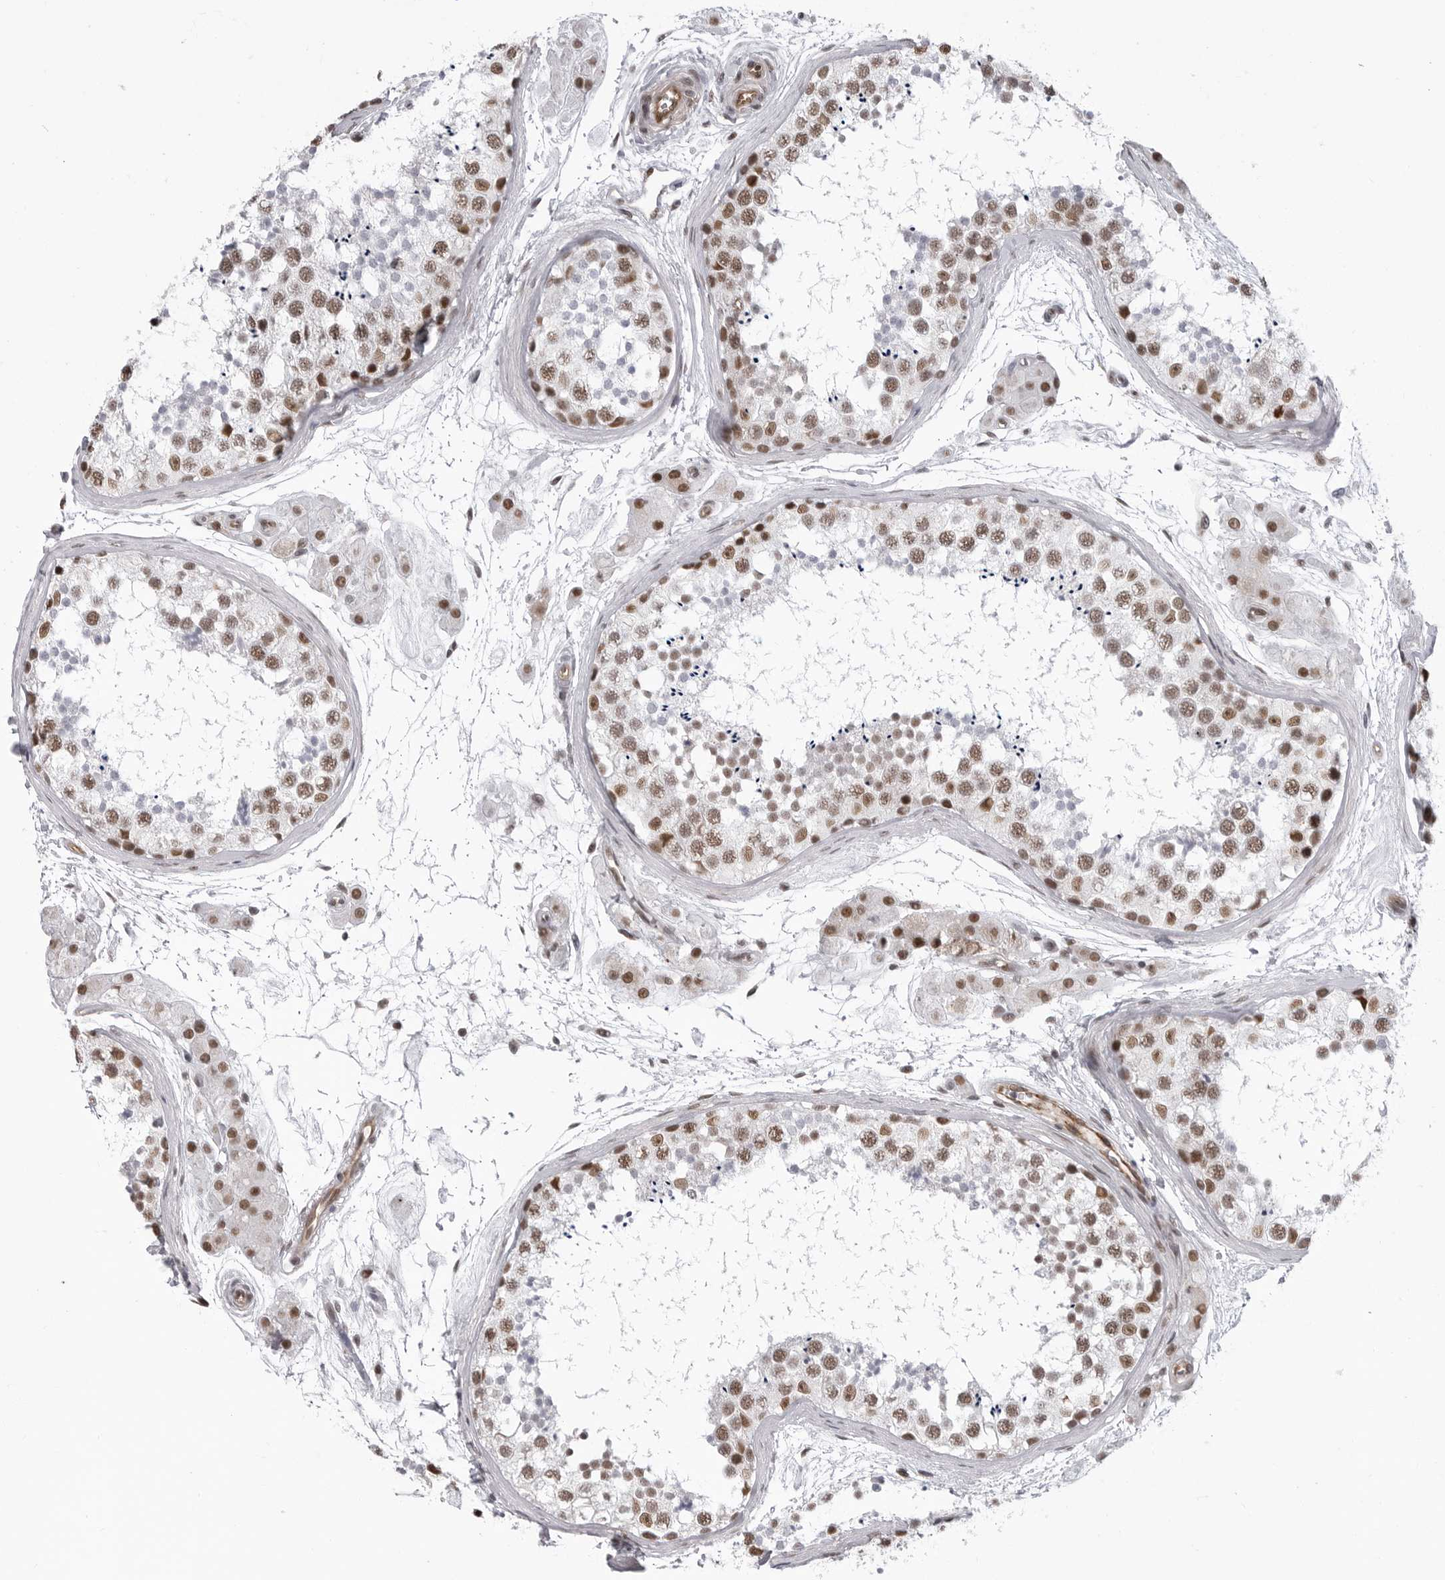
{"staining": {"intensity": "moderate", "quantity": ">75%", "location": "nuclear"}, "tissue": "testis", "cell_type": "Cells in seminiferous ducts", "image_type": "normal", "snomed": [{"axis": "morphology", "description": "Normal tissue, NOS"}, {"axis": "topography", "description": "Testis"}], "caption": "Benign testis demonstrates moderate nuclear staining in about >75% of cells in seminiferous ducts, visualized by immunohistochemistry. The protein of interest is shown in brown color, while the nuclei are stained blue.", "gene": "RNF26", "patient": {"sex": "male", "age": 56}}